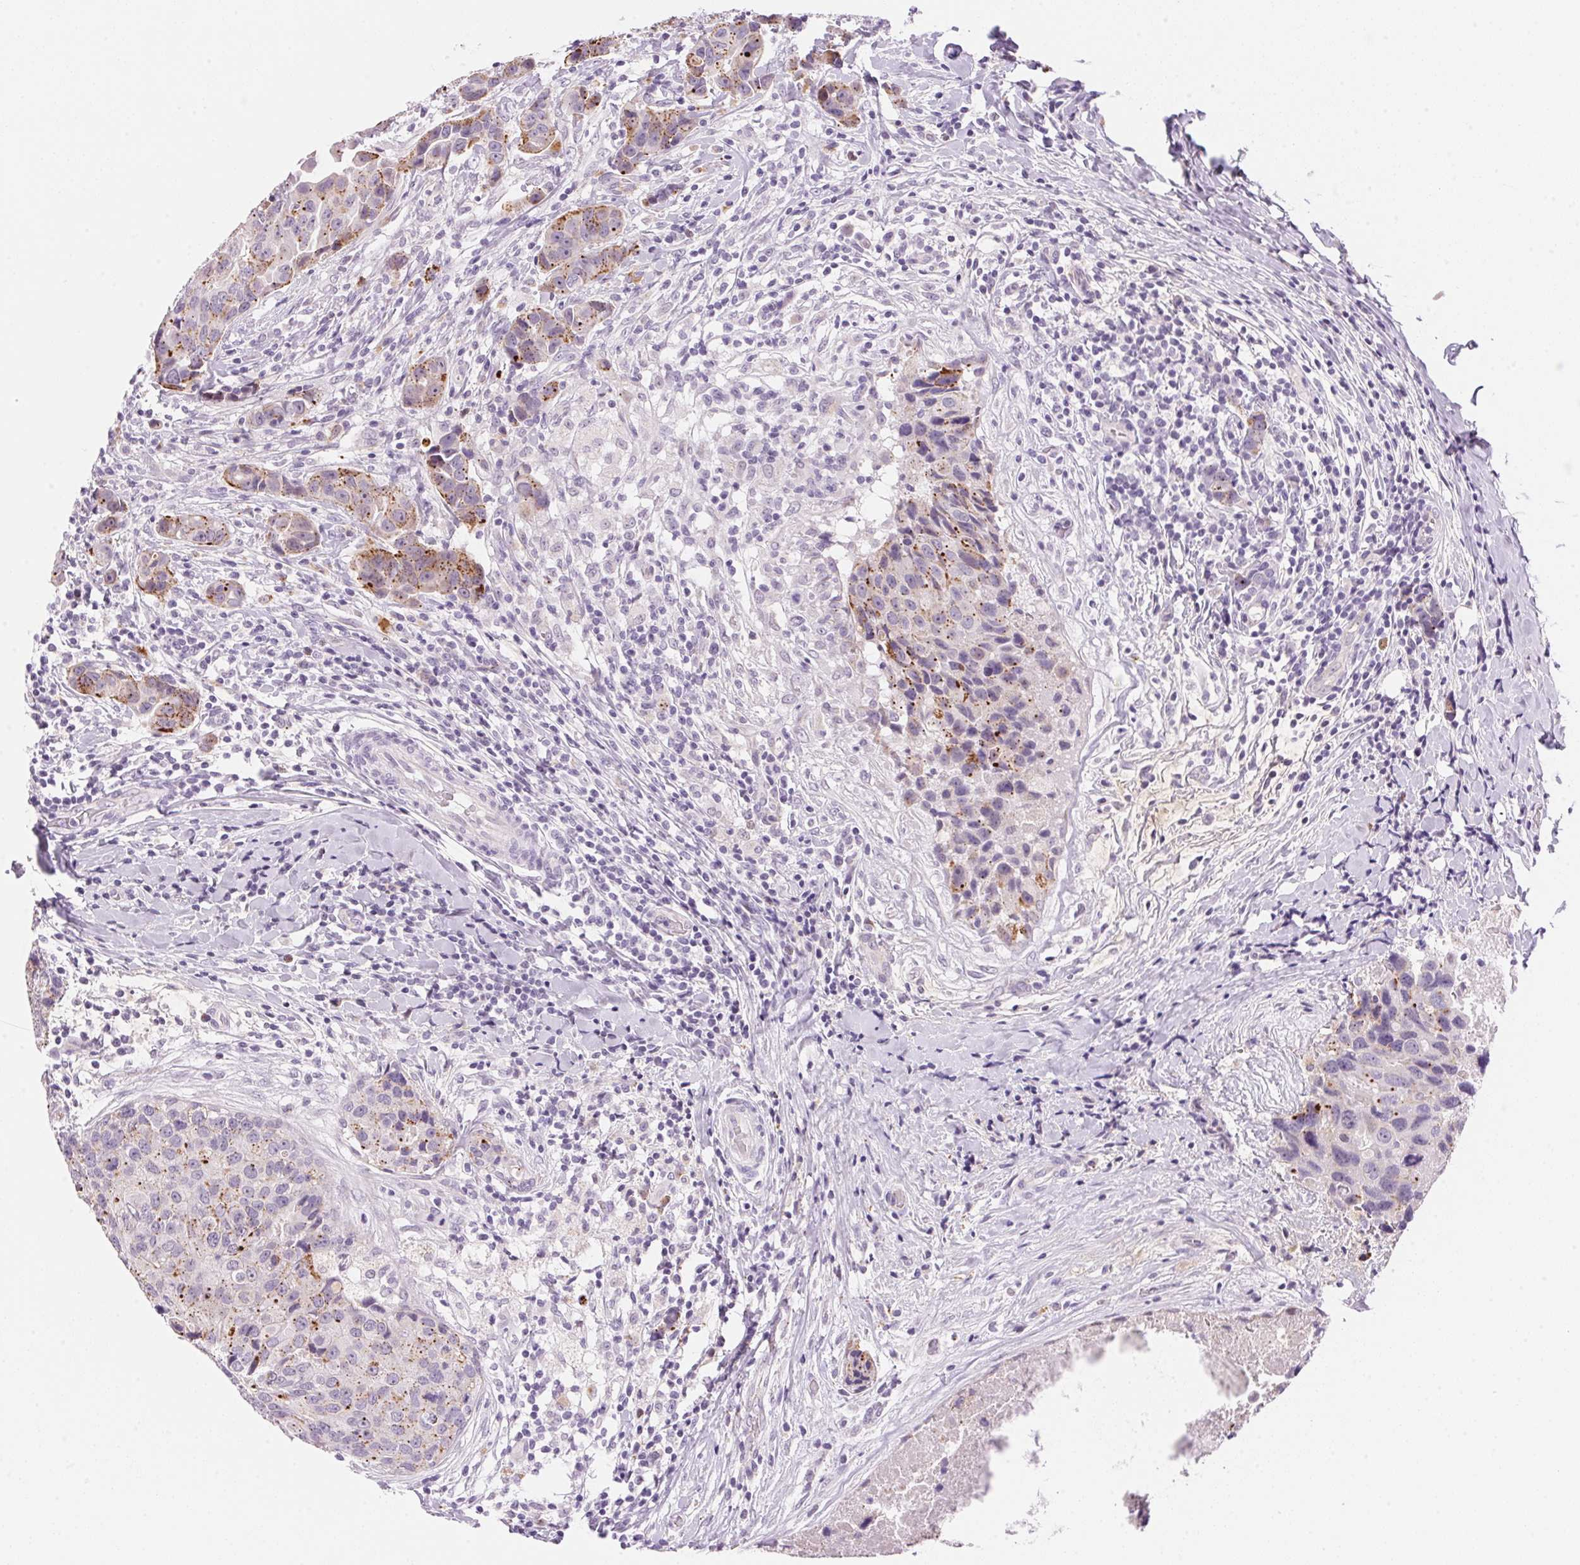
{"staining": {"intensity": "moderate", "quantity": "25%-75%", "location": "cytoplasmic/membranous"}, "tissue": "breast cancer", "cell_type": "Tumor cells", "image_type": "cancer", "snomed": [{"axis": "morphology", "description": "Duct carcinoma"}, {"axis": "topography", "description": "Breast"}], "caption": "Breast cancer stained with DAB (3,3'-diaminobenzidine) immunohistochemistry displays medium levels of moderate cytoplasmic/membranous positivity in approximately 25%-75% of tumor cells.", "gene": "TEKT1", "patient": {"sex": "female", "age": 24}}